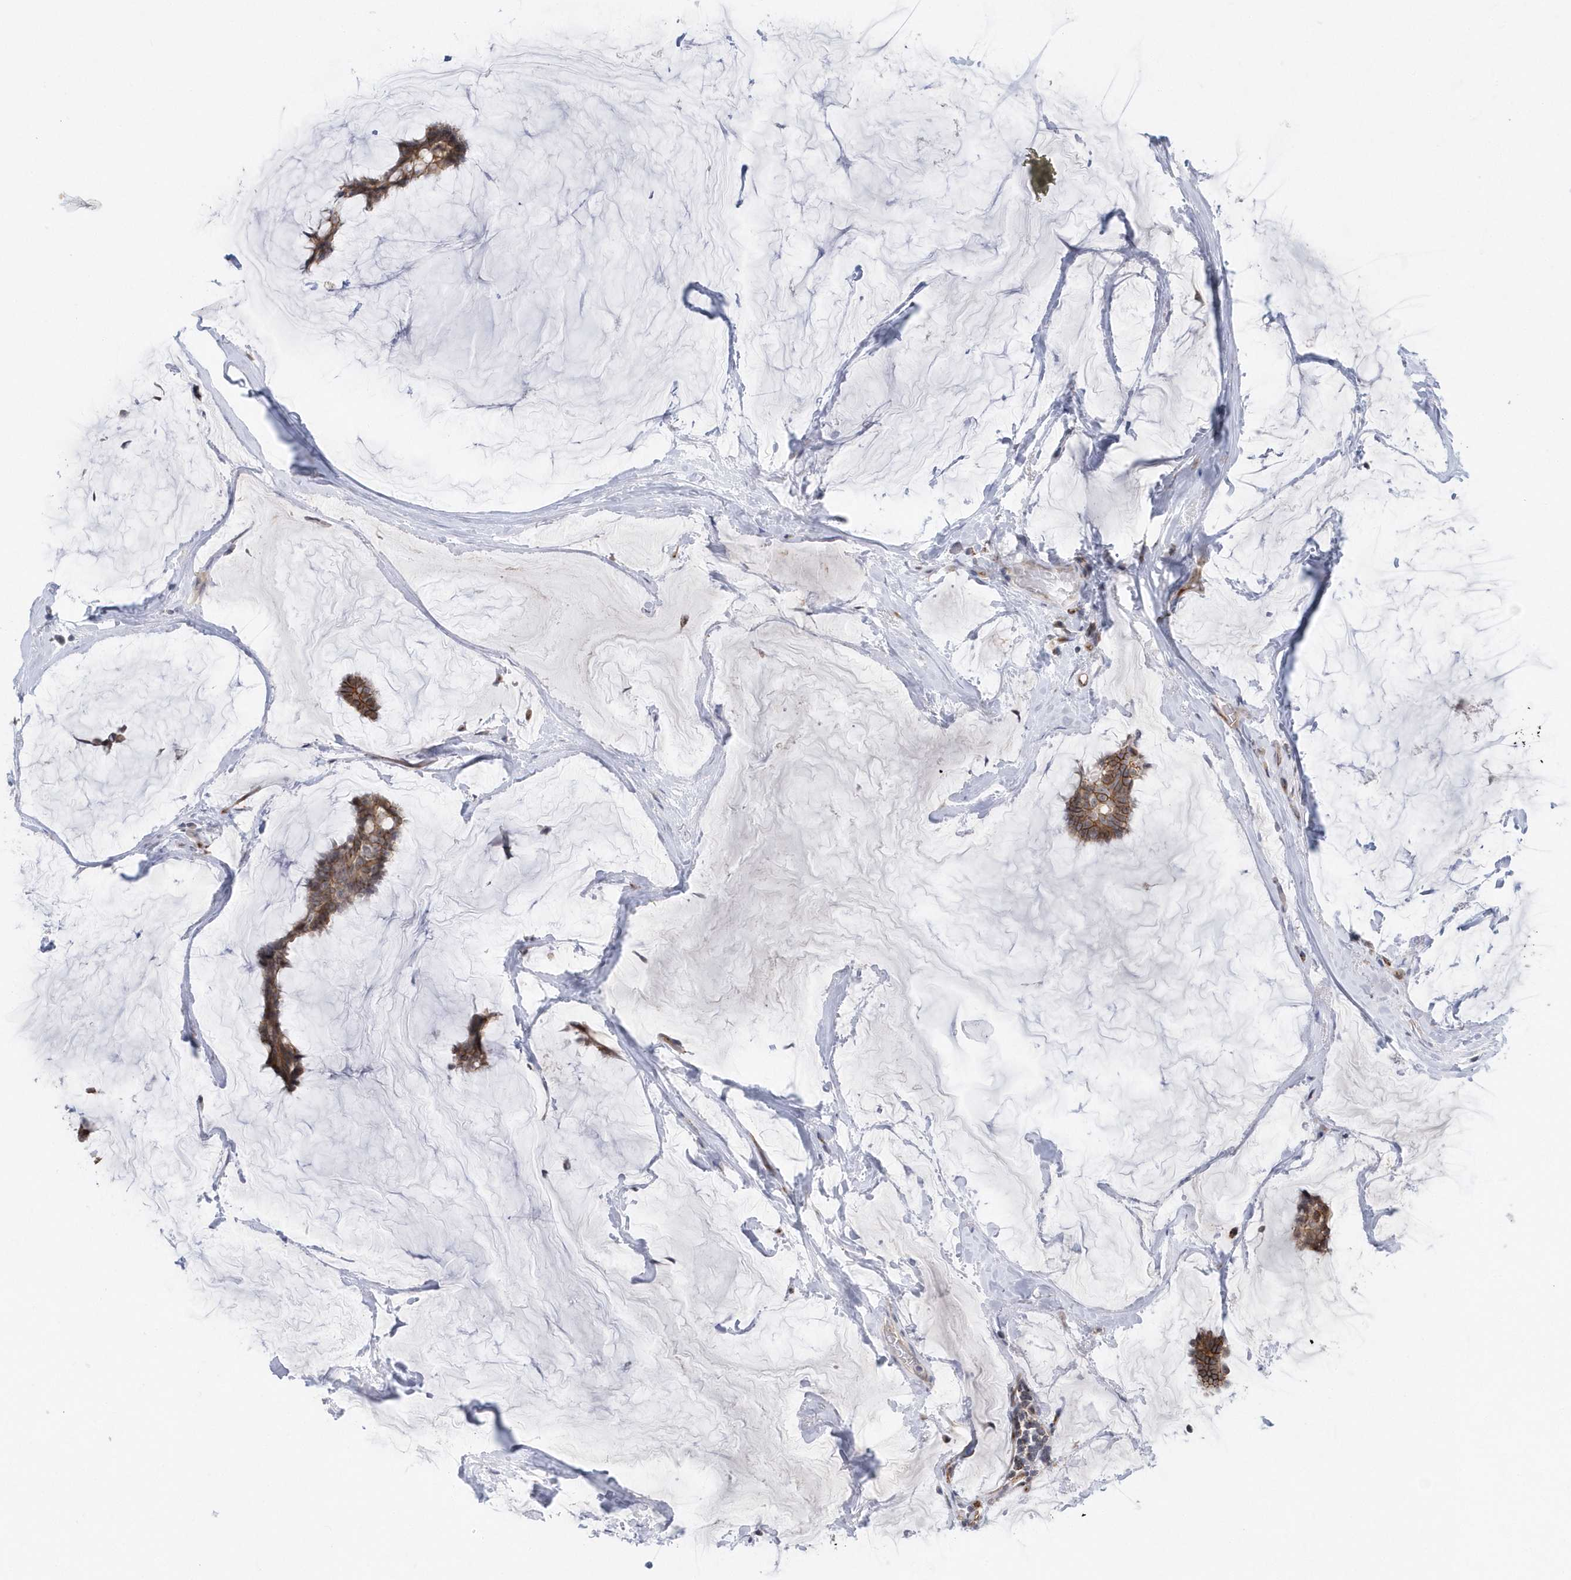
{"staining": {"intensity": "moderate", "quantity": ">75%", "location": "cytoplasmic/membranous"}, "tissue": "breast cancer", "cell_type": "Tumor cells", "image_type": "cancer", "snomed": [{"axis": "morphology", "description": "Duct carcinoma"}, {"axis": "topography", "description": "Breast"}], "caption": "A high-resolution photomicrograph shows immunohistochemistry (IHC) staining of infiltrating ductal carcinoma (breast), which demonstrates moderate cytoplasmic/membranous positivity in approximately >75% of tumor cells.", "gene": "CRIP3", "patient": {"sex": "female", "age": 93}}